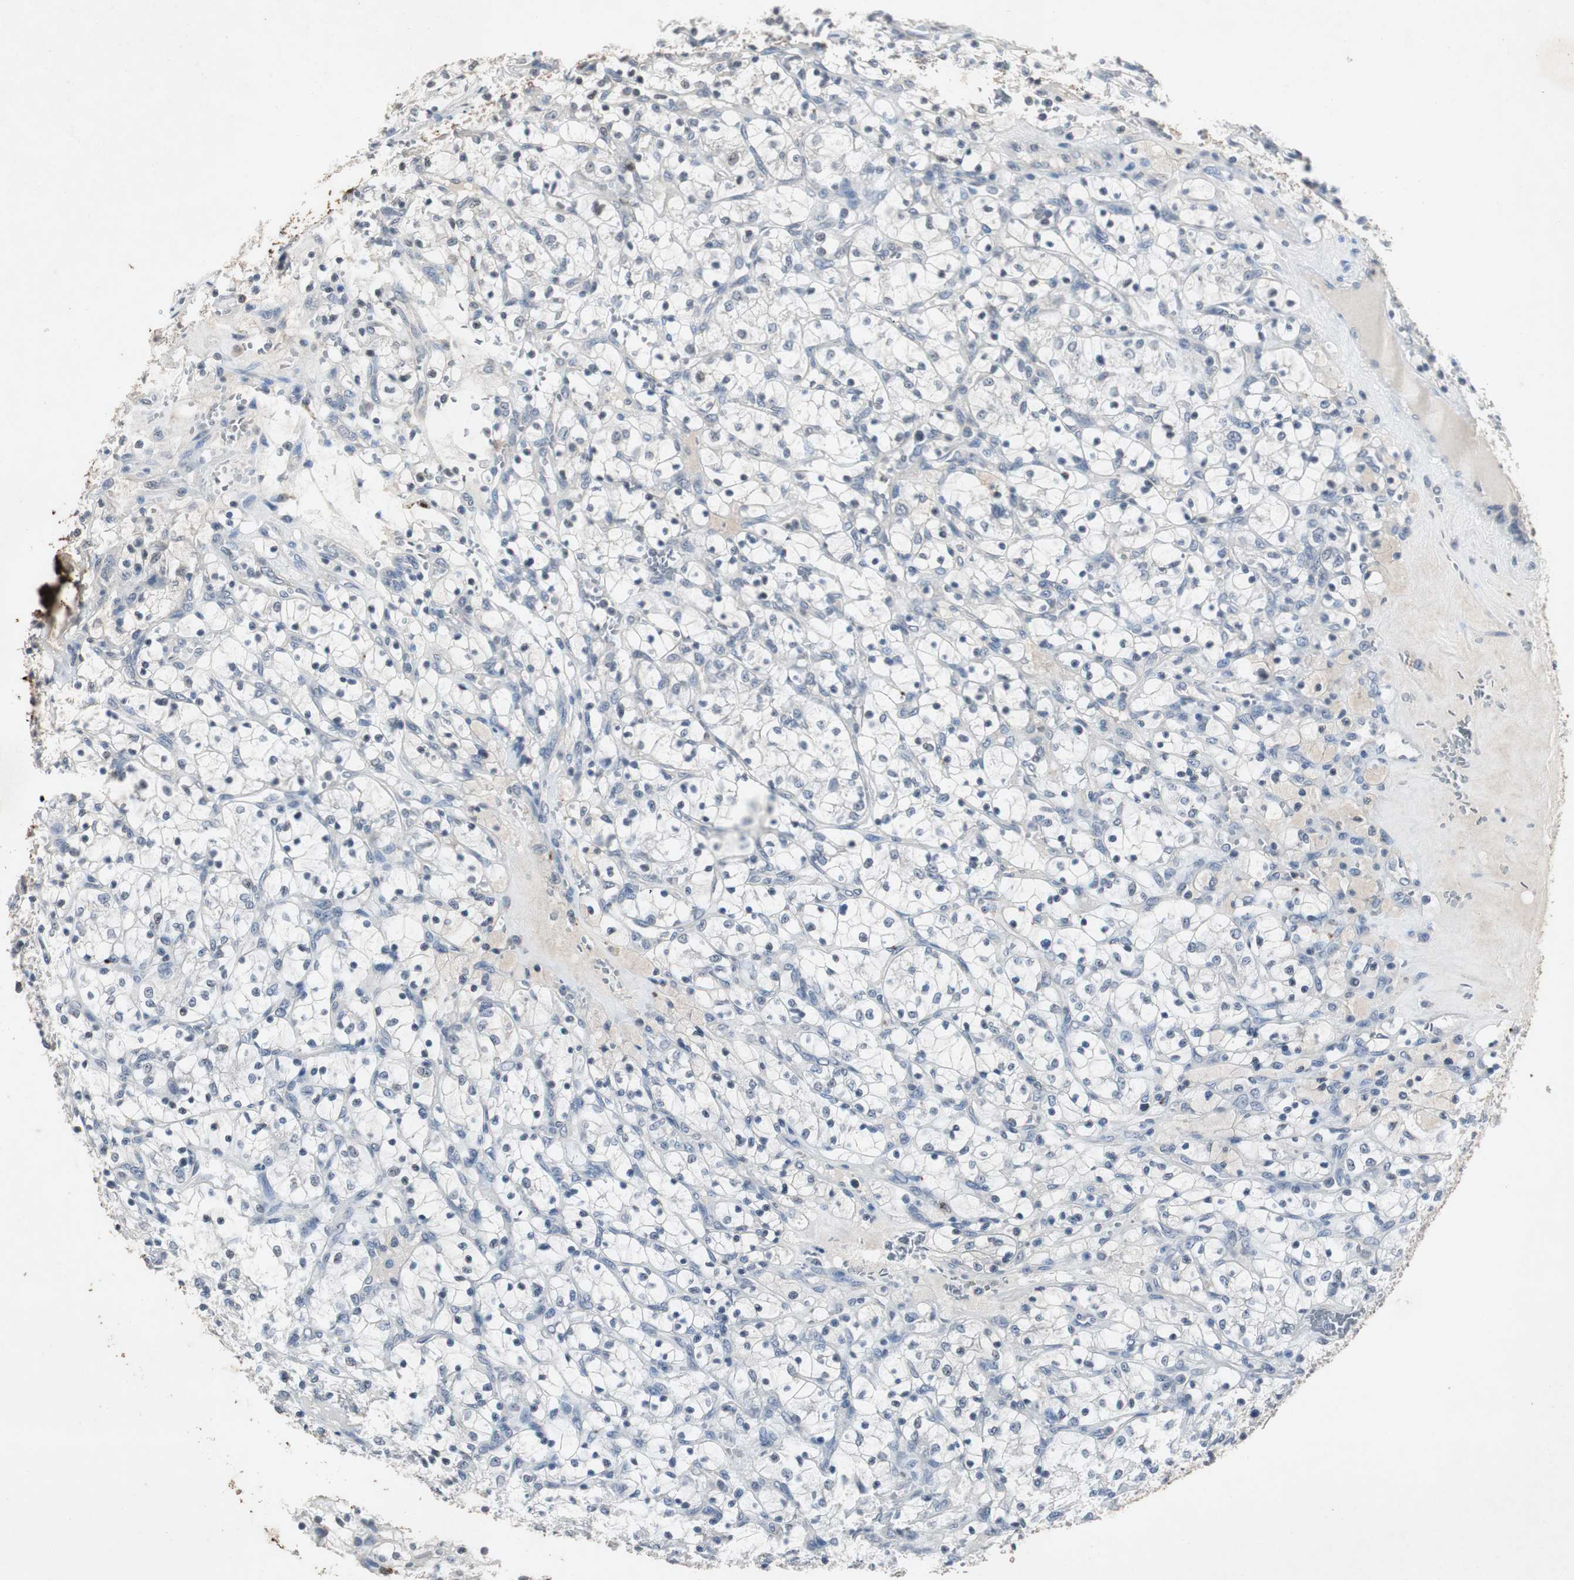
{"staining": {"intensity": "negative", "quantity": "none", "location": "none"}, "tissue": "renal cancer", "cell_type": "Tumor cells", "image_type": "cancer", "snomed": [{"axis": "morphology", "description": "Adenocarcinoma, NOS"}, {"axis": "topography", "description": "Kidney"}], "caption": "Renal cancer (adenocarcinoma) stained for a protein using immunohistochemistry demonstrates no positivity tumor cells.", "gene": "ADNP2", "patient": {"sex": "female", "age": 69}}